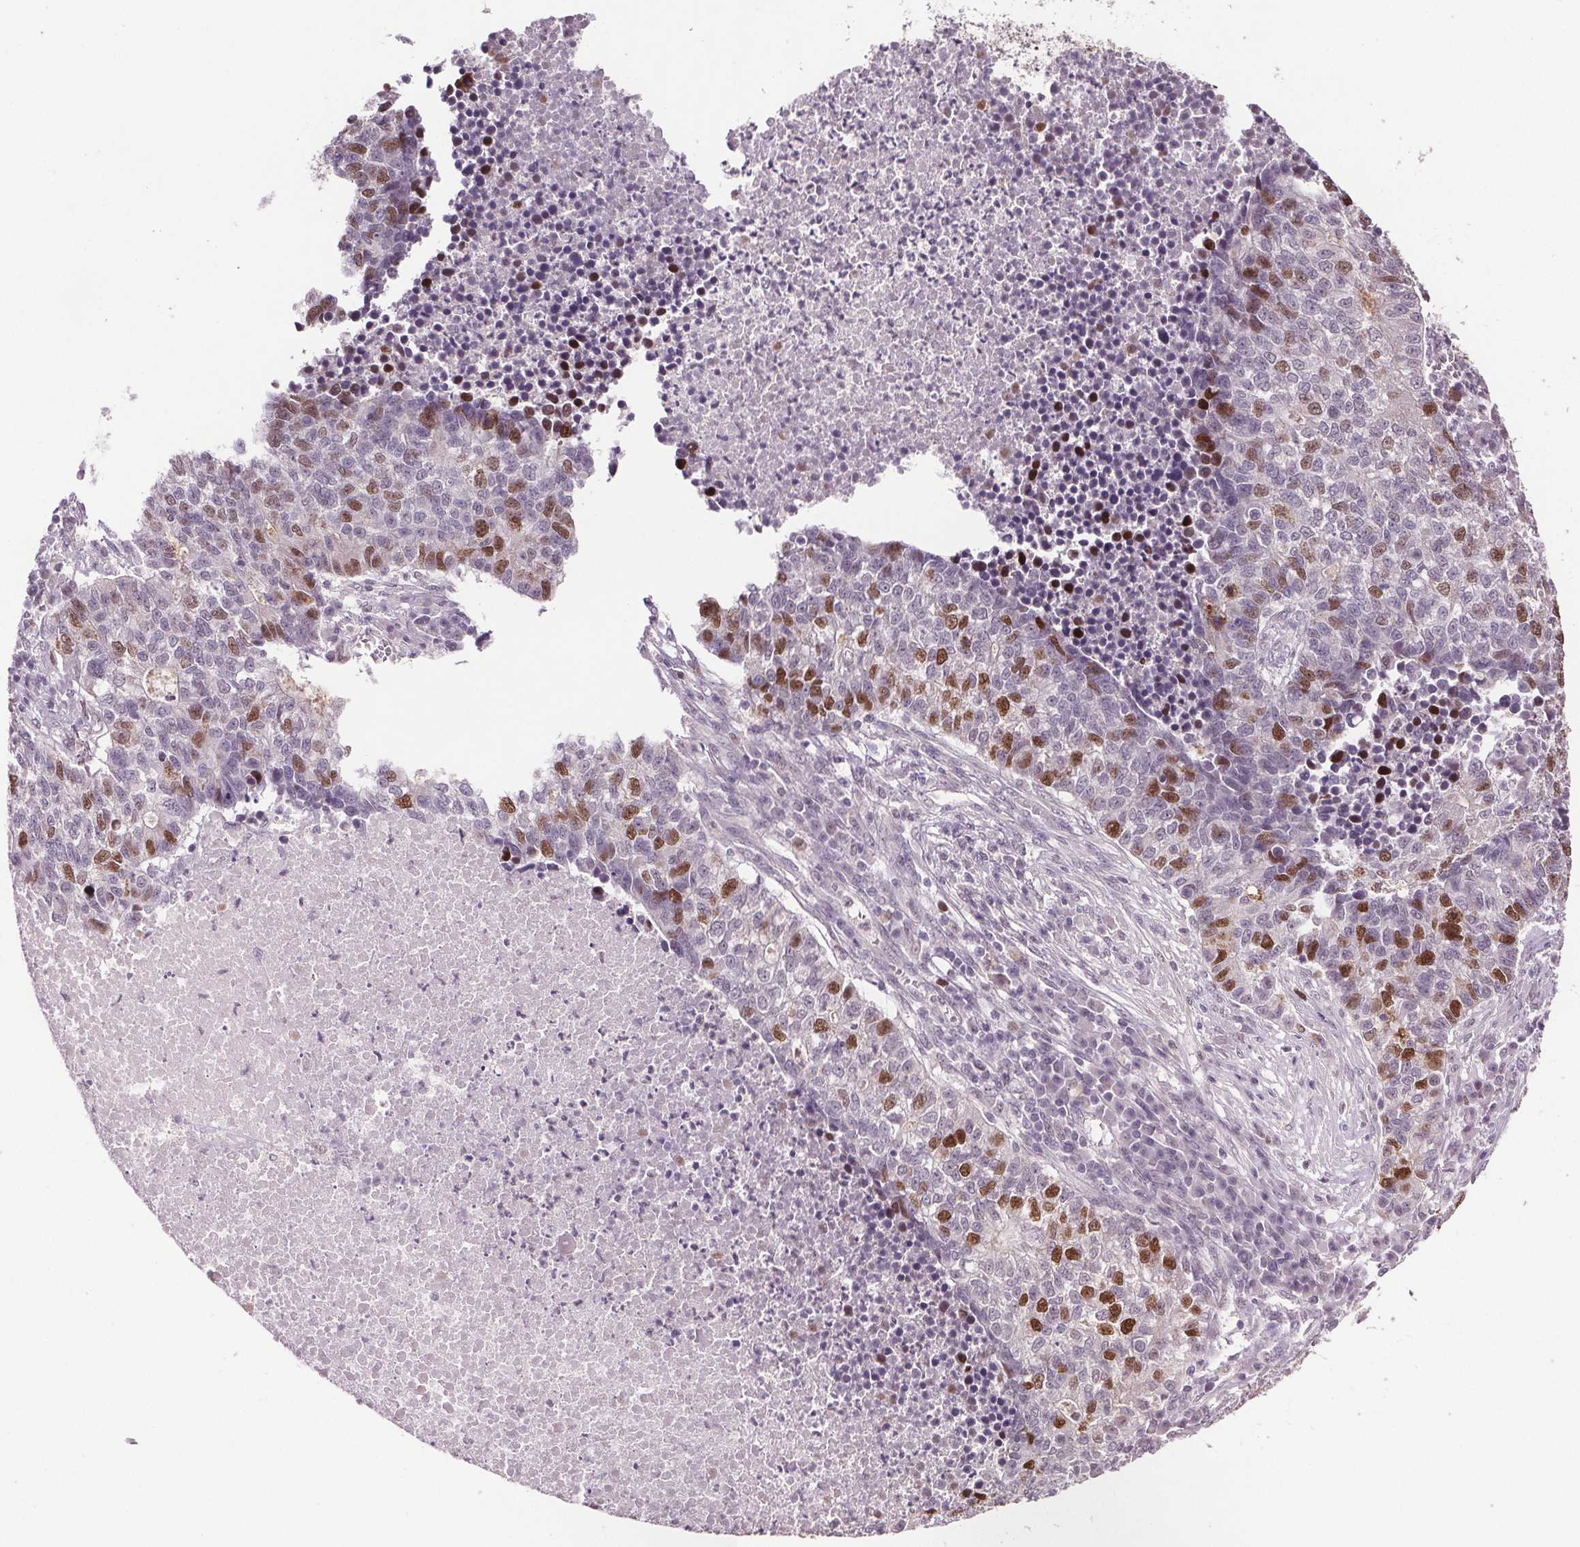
{"staining": {"intensity": "moderate", "quantity": "25%-75%", "location": "nuclear"}, "tissue": "lung cancer", "cell_type": "Tumor cells", "image_type": "cancer", "snomed": [{"axis": "morphology", "description": "Adenocarcinoma, NOS"}, {"axis": "topography", "description": "Lung"}], "caption": "Protein expression analysis of human lung cancer reveals moderate nuclear staining in about 25%-75% of tumor cells.", "gene": "CENPF", "patient": {"sex": "male", "age": 57}}